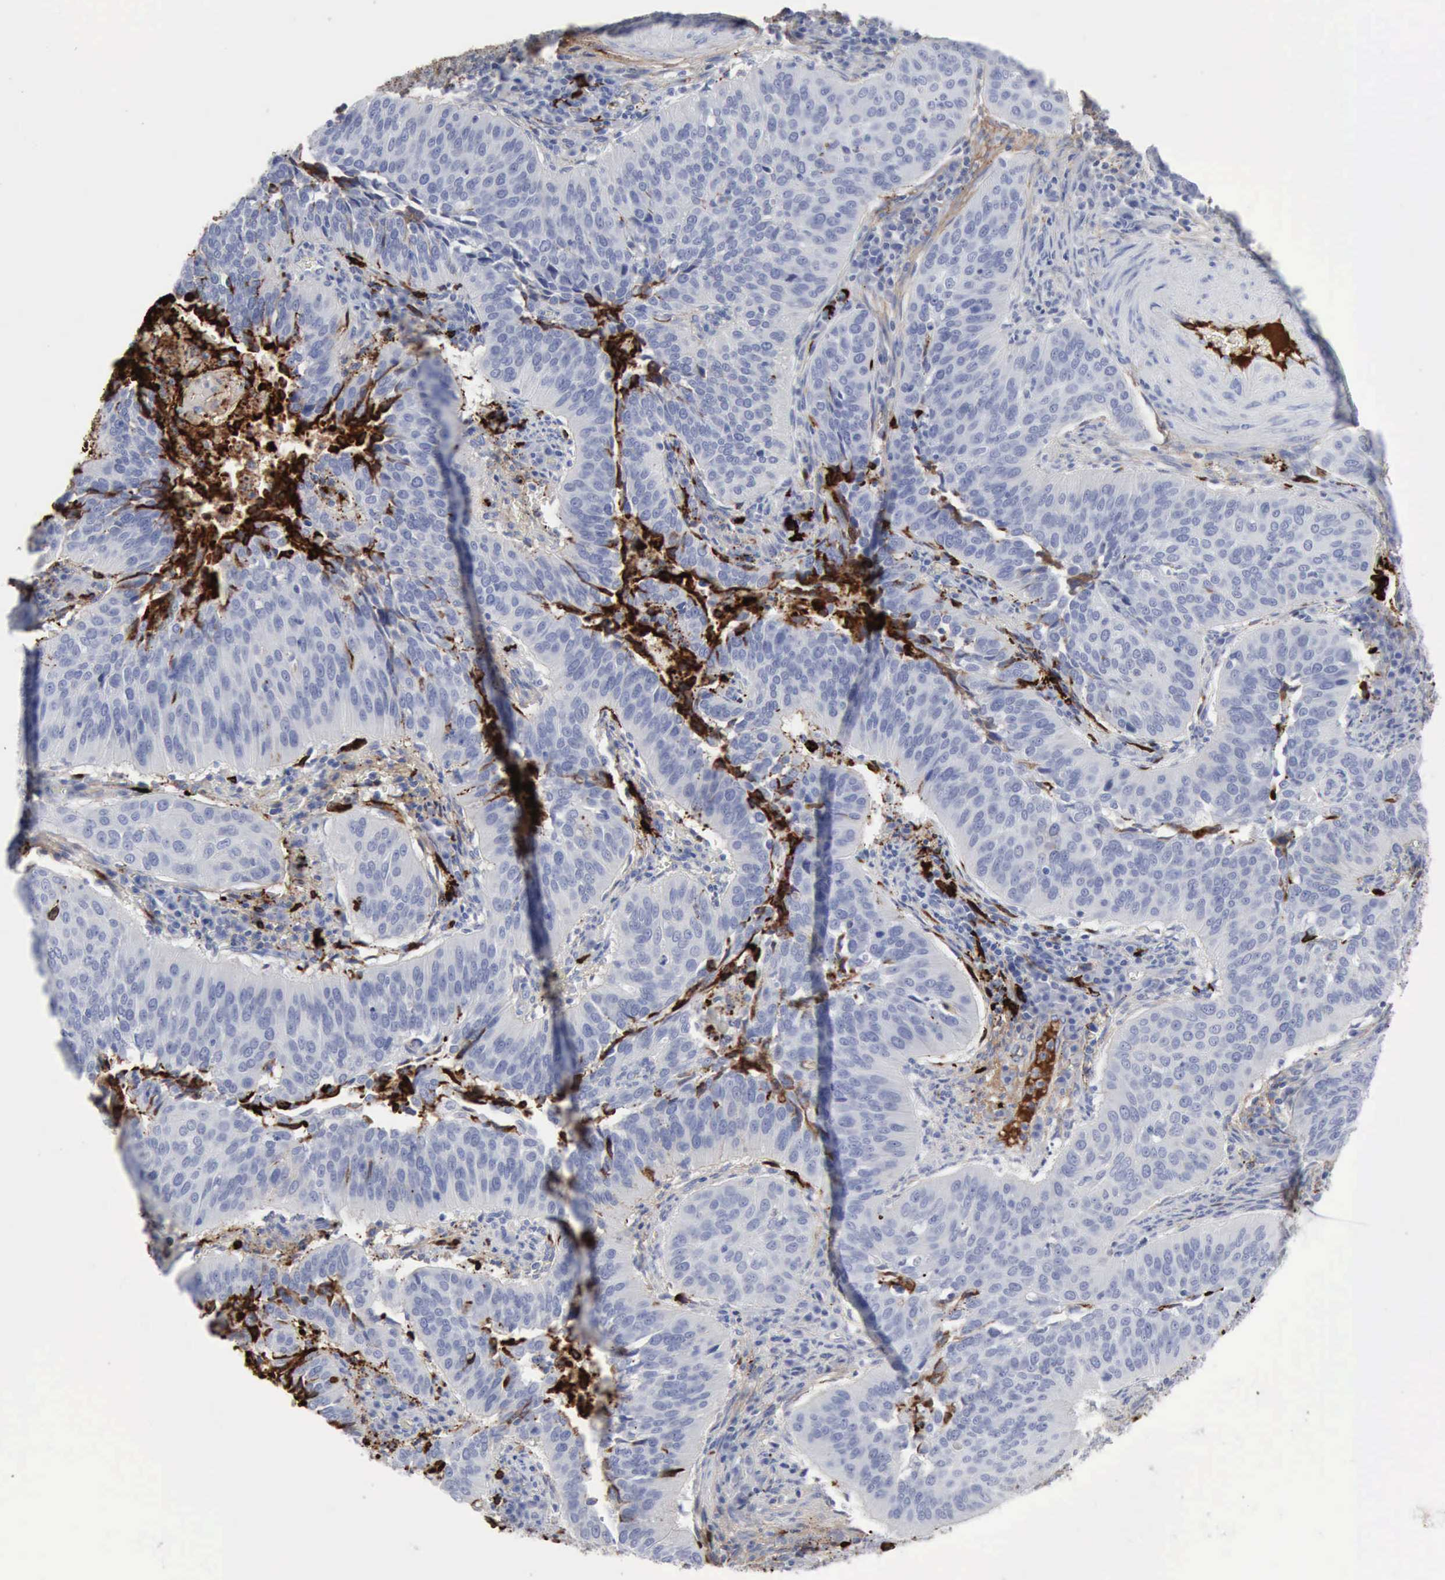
{"staining": {"intensity": "negative", "quantity": "none", "location": "none"}, "tissue": "cervical cancer", "cell_type": "Tumor cells", "image_type": "cancer", "snomed": [{"axis": "morphology", "description": "Squamous cell carcinoma, NOS"}, {"axis": "topography", "description": "Cervix"}], "caption": "IHC histopathology image of squamous cell carcinoma (cervical) stained for a protein (brown), which demonstrates no staining in tumor cells.", "gene": "C4BPA", "patient": {"sex": "female", "age": 39}}